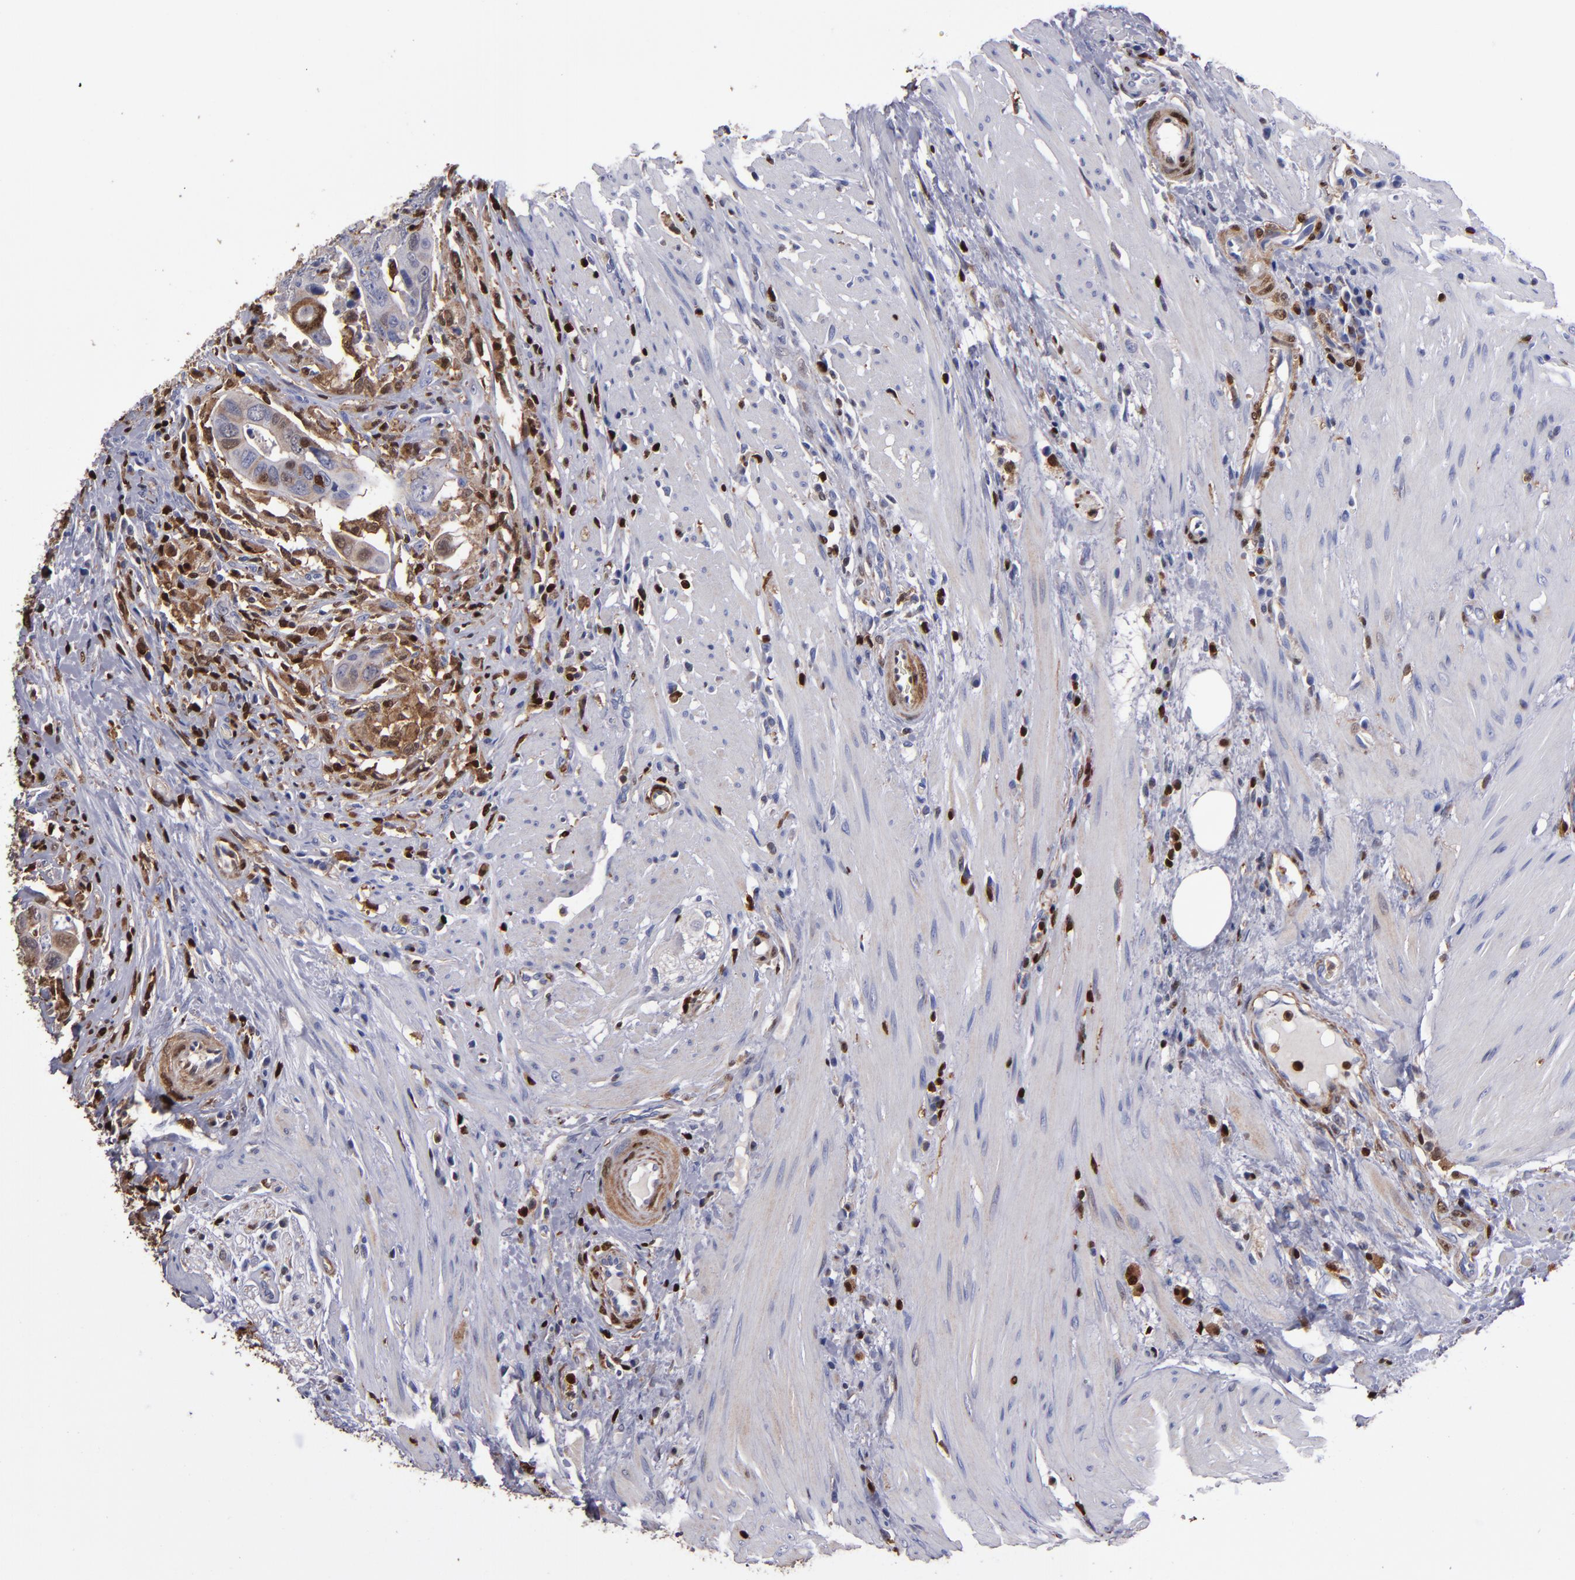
{"staining": {"intensity": "weak", "quantity": "<25%", "location": "cytoplasmic/membranous,nuclear"}, "tissue": "colorectal cancer", "cell_type": "Tumor cells", "image_type": "cancer", "snomed": [{"axis": "morphology", "description": "Adenocarcinoma, NOS"}, {"axis": "topography", "description": "Rectum"}], "caption": "A micrograph of colorectal adenocarcinoma stained for a protein demonstrates no brown staining in tumor cells. (DAB immunohistochemistry with hematoxylin counter stain).", "gene": "S100A4", "patient": {"sex": "male", "age": 53}}